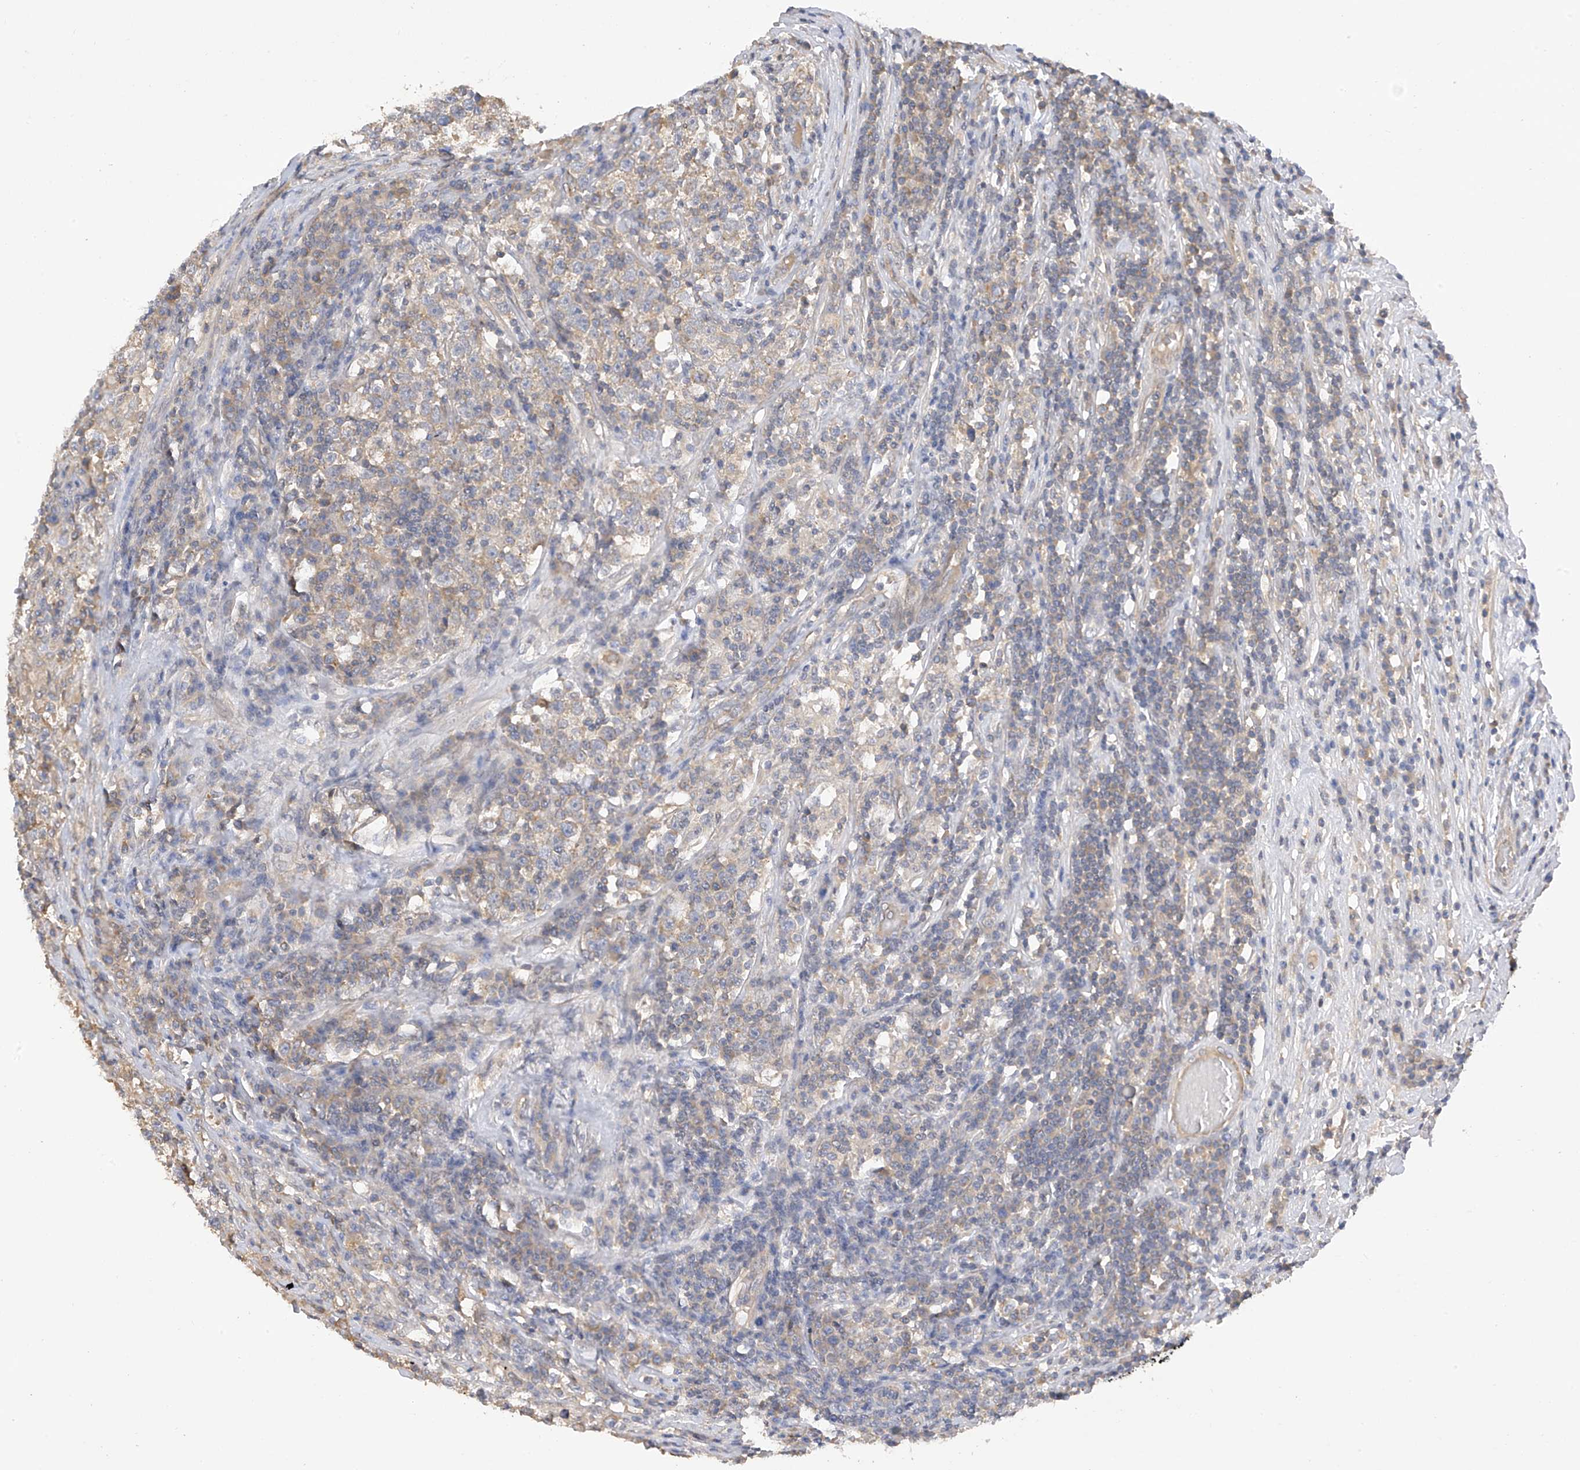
{"staining": {"intensity": "weak", "quantity": ">75%", "location": "cytoplasmic/membranous"}, "tissue": "testis cancer", "cell_type": "Tumor cells", "image_type": "cancer", "snomed": [{"axis": "morphology", "description": "Normal tissue, NOS"}, {"axis": "morphology", "description": "Seminoma, NOS"}, {"axis": "topography", "description": "Testis"}], "caption": "Testis seminoma stained with DAB (3,3'-diaminobenzidine) immunohistochemistry demonstrates low levels of weak cytoplasmic/membranous expression in about >75% of tumor cells.", "gene": "REC8", "patient": {"sex": "male", "age": 43}}